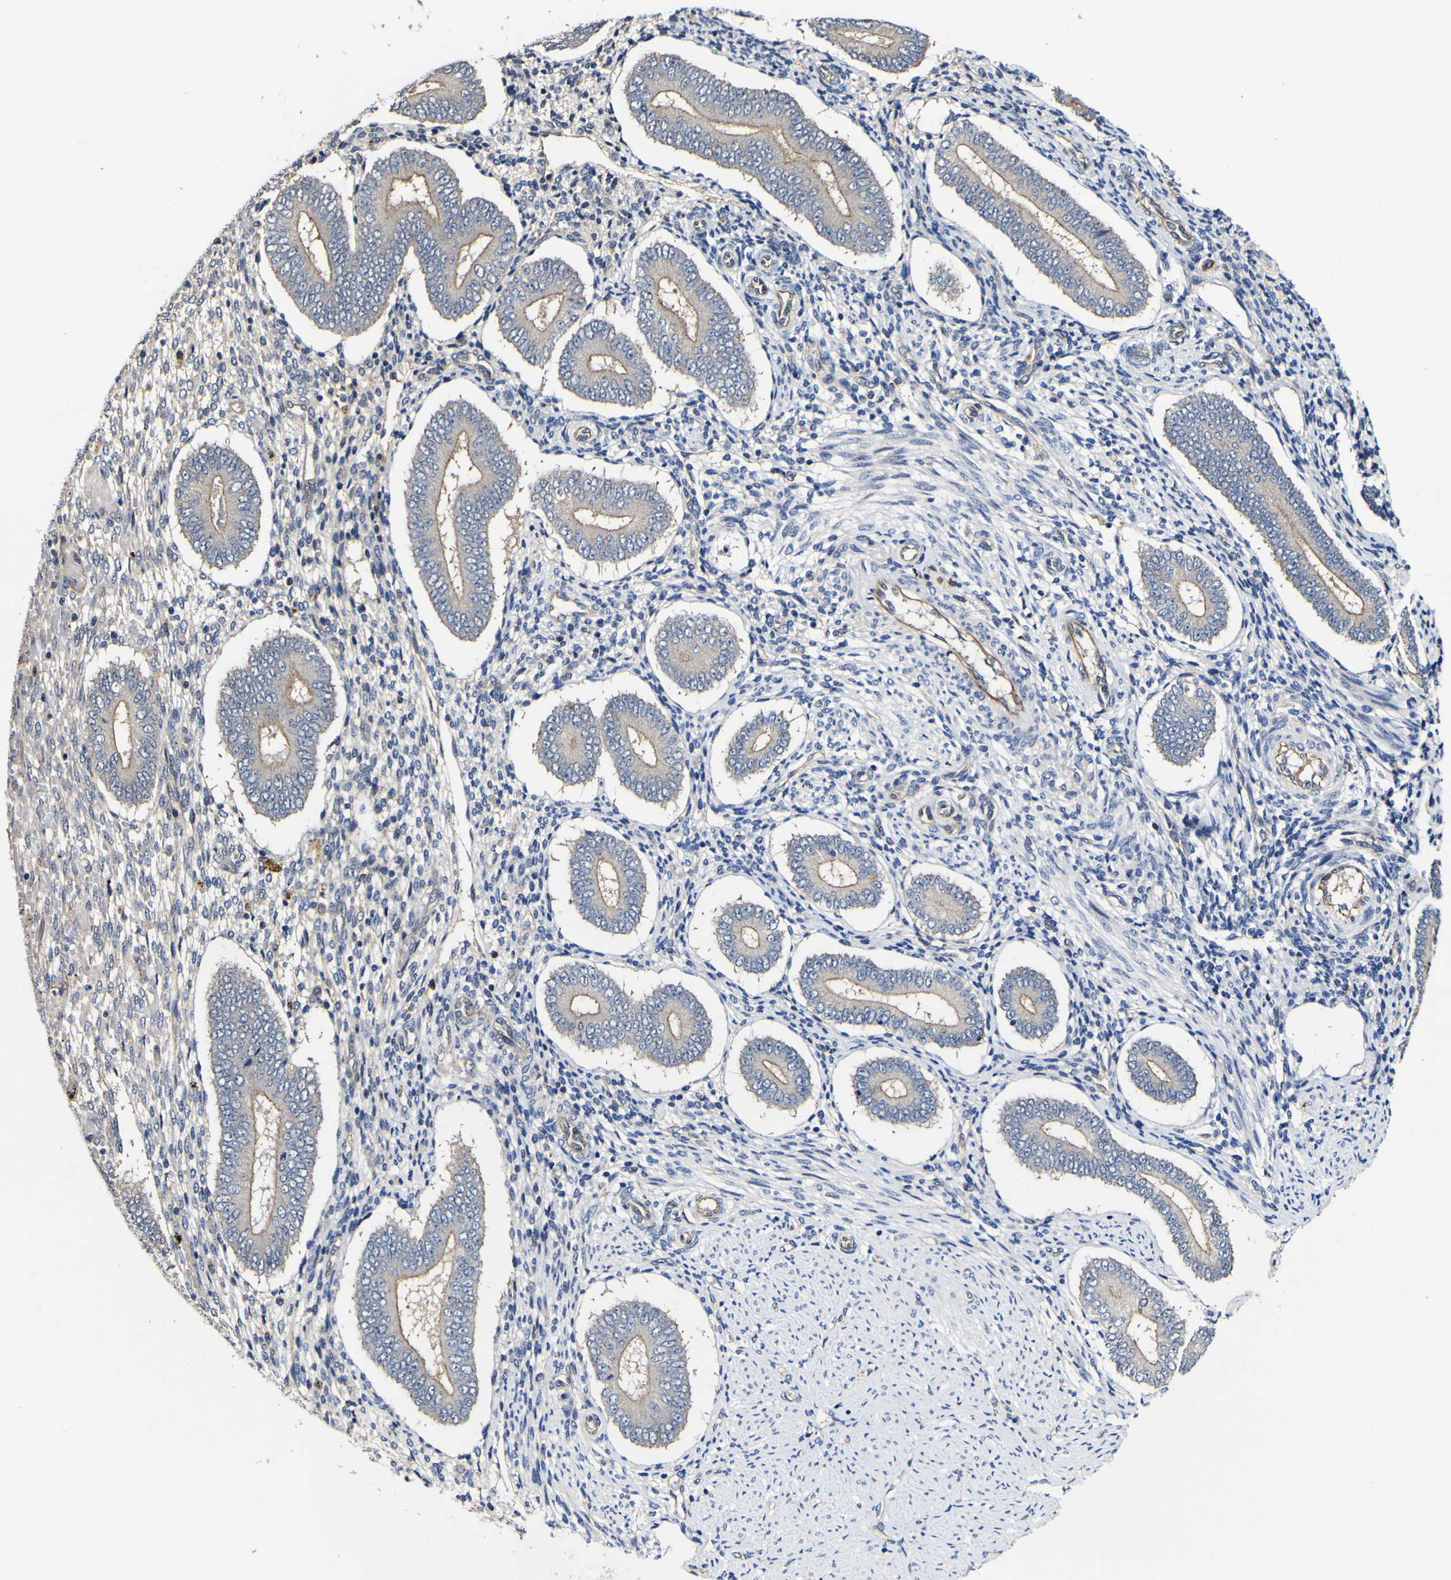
{"staining": {"intensity": "negative", "quantity": "none", "location": "none"}, "tissue": "endometrium", "cell_type": "Cells in endometrial stroma", "image_type": "normal", "snomed": [{"axis": "morphology", "description": "Normal tissue, NOS"}, {"axis": "topography", "description": "Endometrium"}], "caption": "This is a image of immunohistochemistry (IHC) staining of benign endometrium, which shows no expression in cells in endometrial stroma. (Stains: DAB immunohistochemistry (IHC) with hematoxylin counter stain, Microscopy: brightfield microscopy at high magnification).", "gene": "CCL2", "patient": {"sex": "female", "age": 42}}